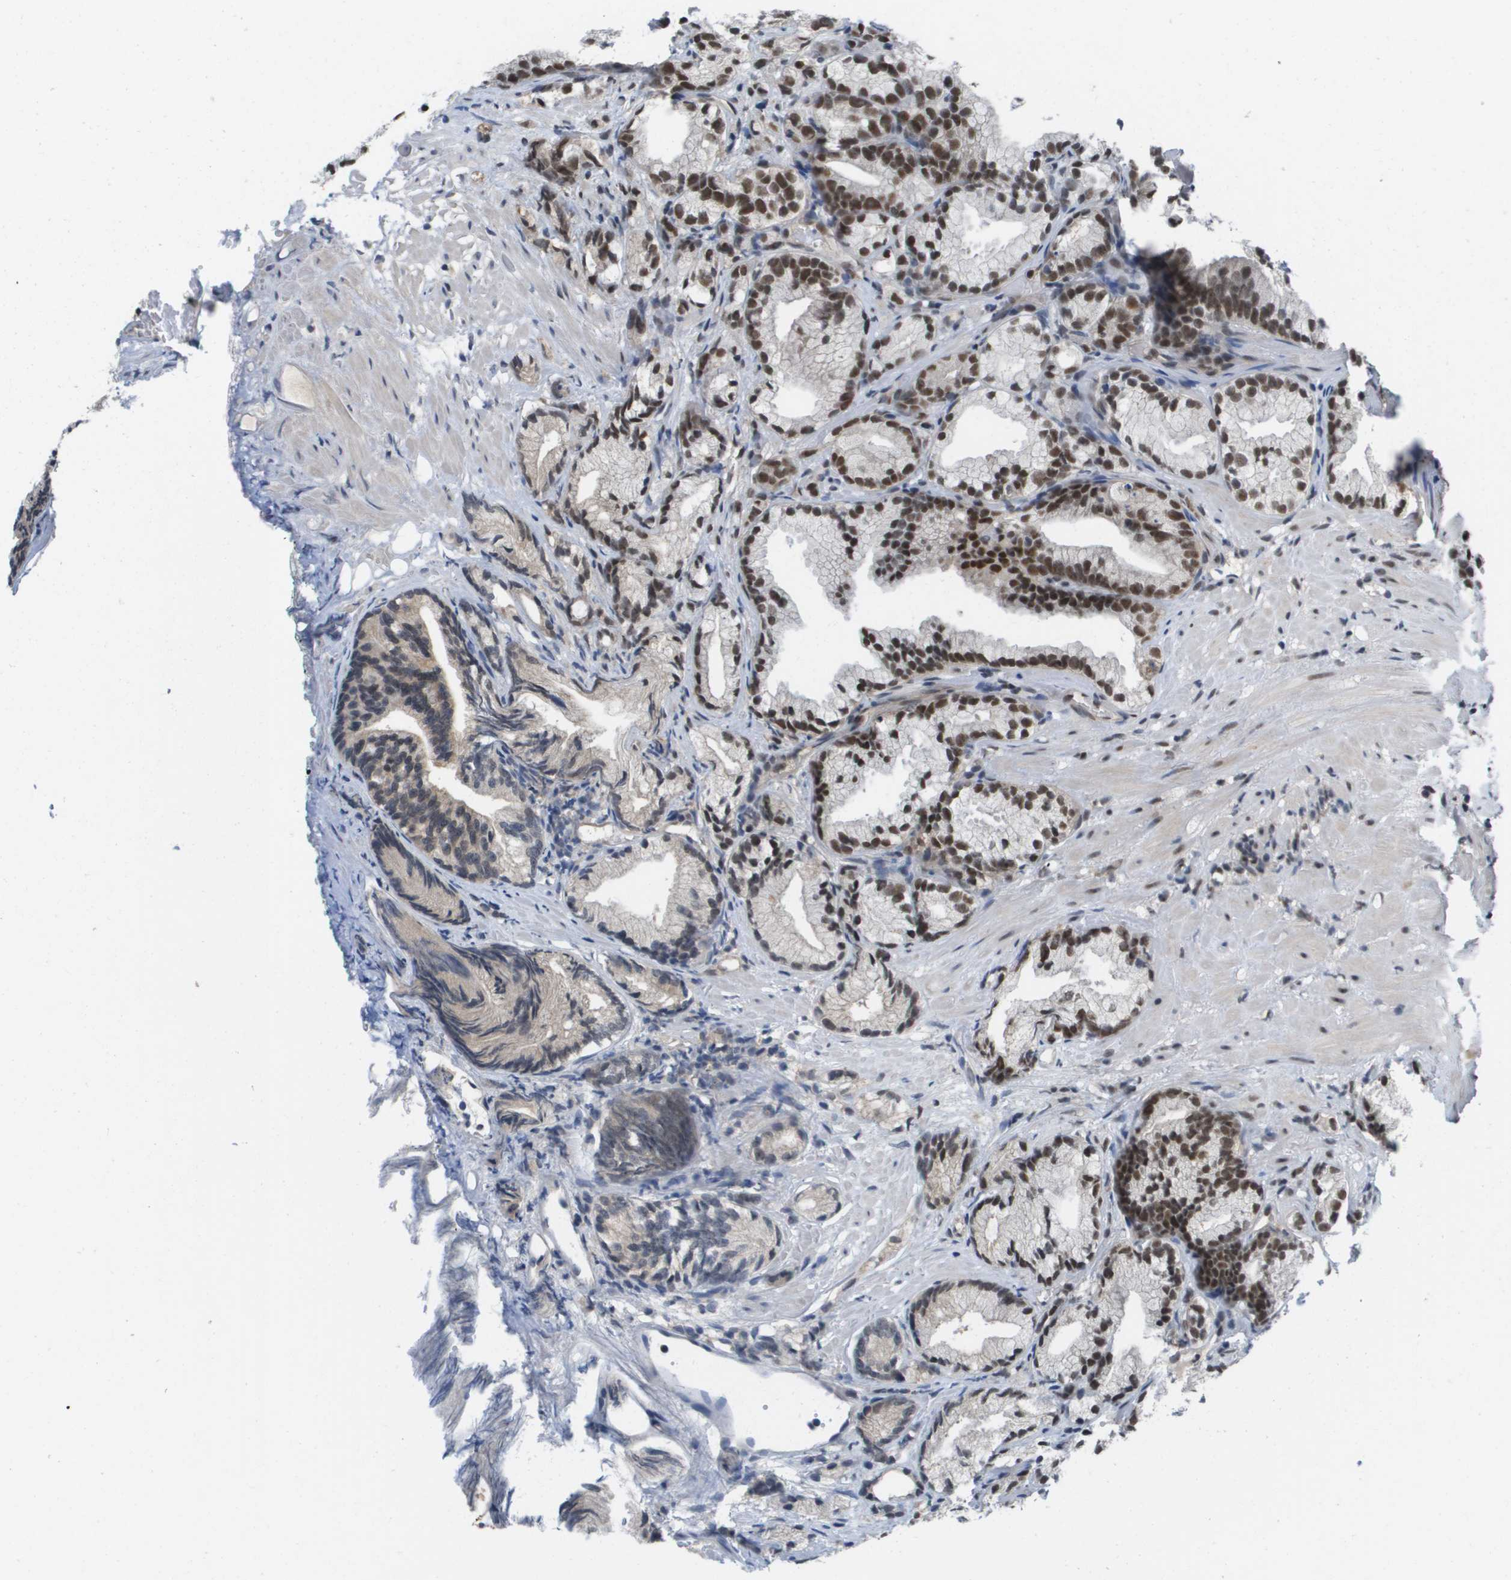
{"staining": {"intensity": "strong", "quantity": ">75%", "location": "nuclear"}, "tissue": "prostate cancer", "cell_type": "Tumor cells", "image_type": "cancer", "snomed": [{"axis": "morphology", "description": "Adenocarcinoma, Low grade"}, {"axis": "topography", "description": "Prostate"}], "caption": "IHC of prostate cancer reveals high levels of strong nuclear expression in about >75% of tumor cells.", "gene": "ISY1", "patient": {"sex": "male", "age": 89}}